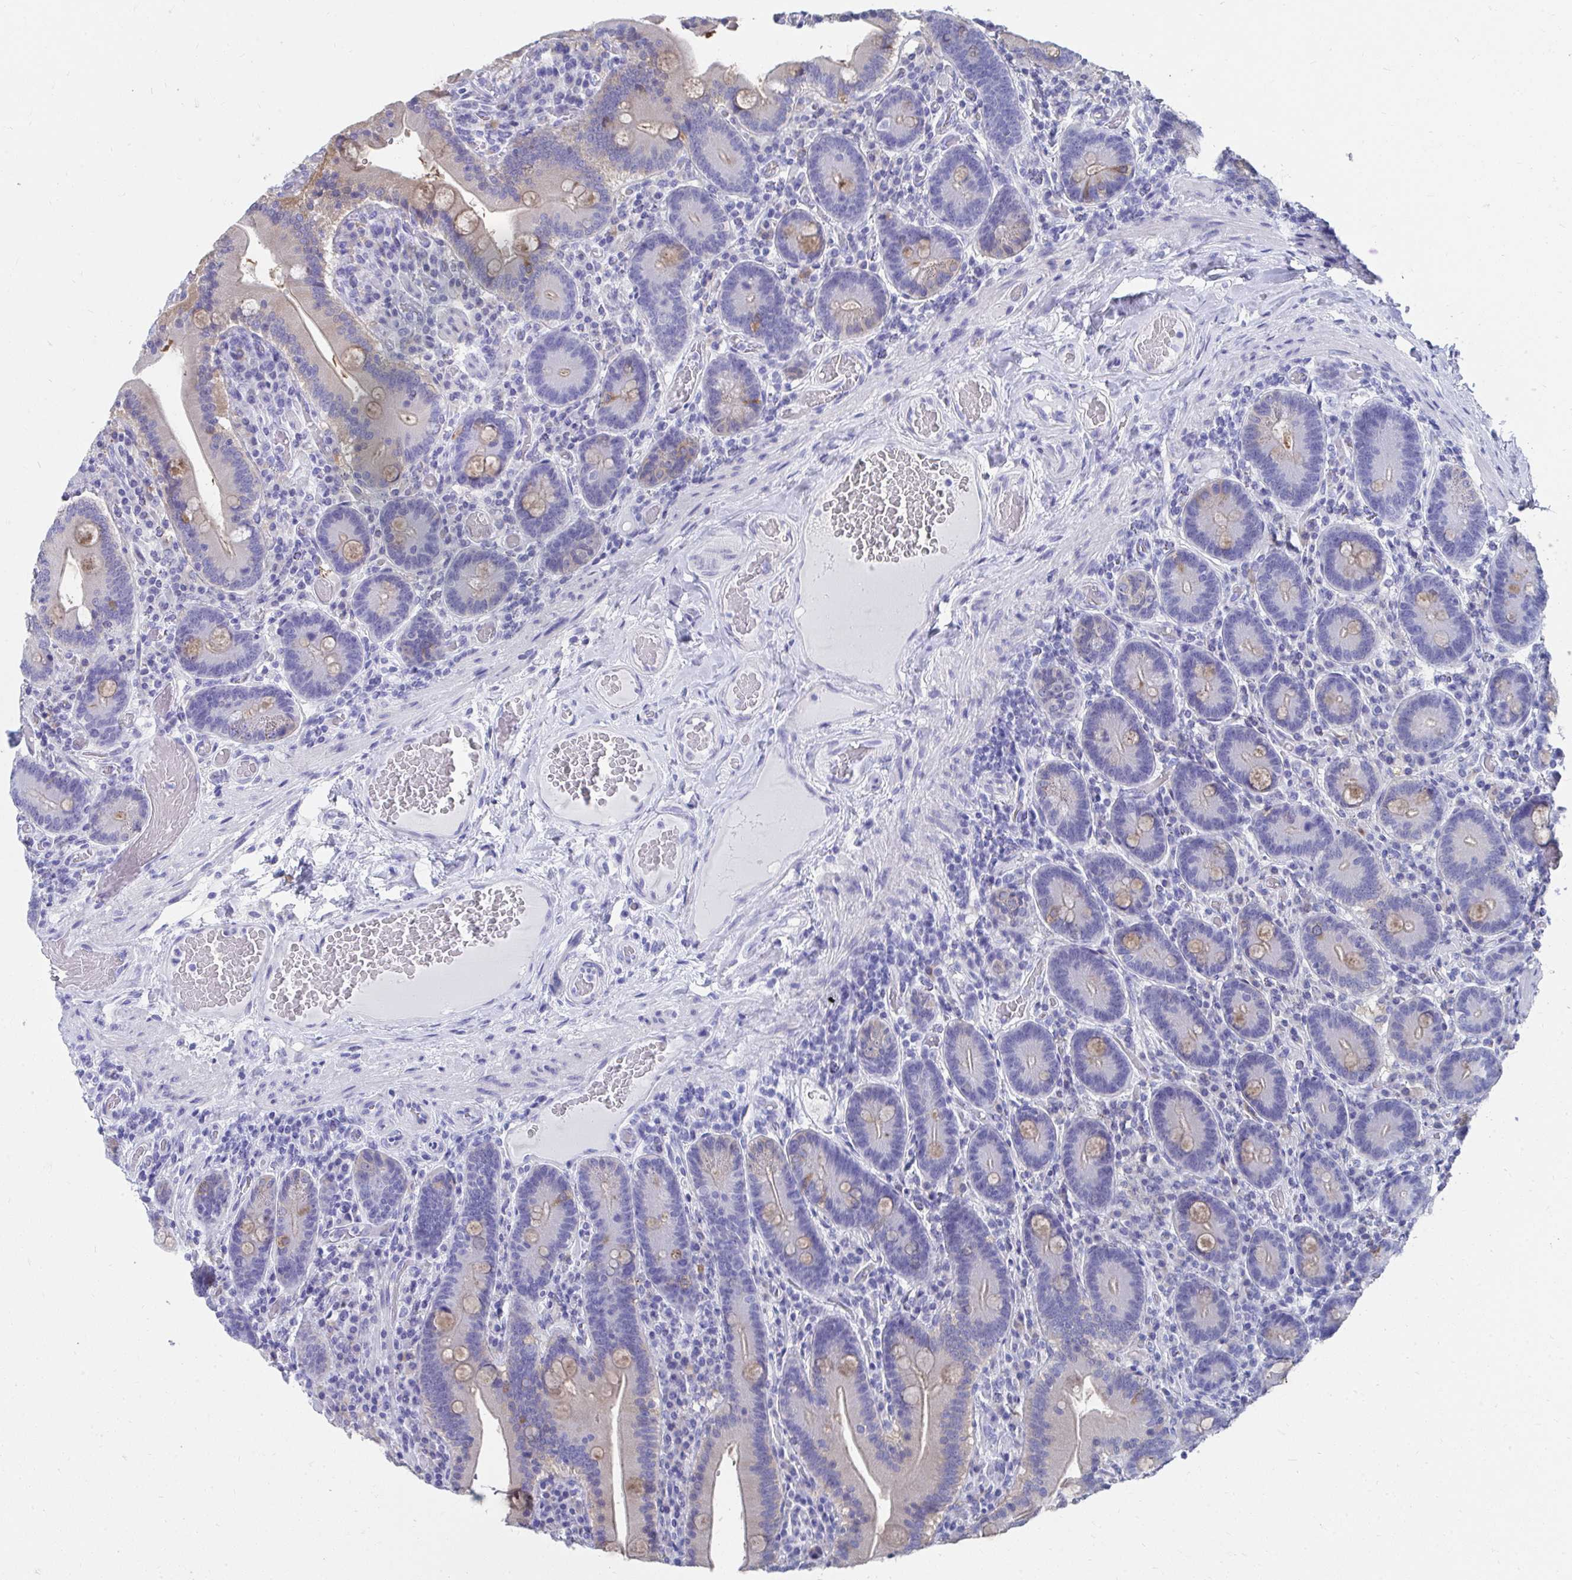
{"staining": {"intensity": "moderate", "quantity": "25%-75%", "location": "cytoplasmic/membranous"}, "tissue": "duodenum", "cell_type": "Glandular cells", "image_type": "normal", "snomed": [{"axis": "morphology", "description": "Normal tissue, NOS"}, {"axis": "topography", "description": "Duodenum"}], "caption": "DAB immunohistochemical staining of unremarkable human duodenum displays moderate cytoplasmic/membranous protein positivity in about 25%-75% of glandular cells. Immunohistochemistry stains the protein of interest in brown and the nuclei are stained blue.", "gene": "HGD", "patient": {"sex": "female", "age": 62}}